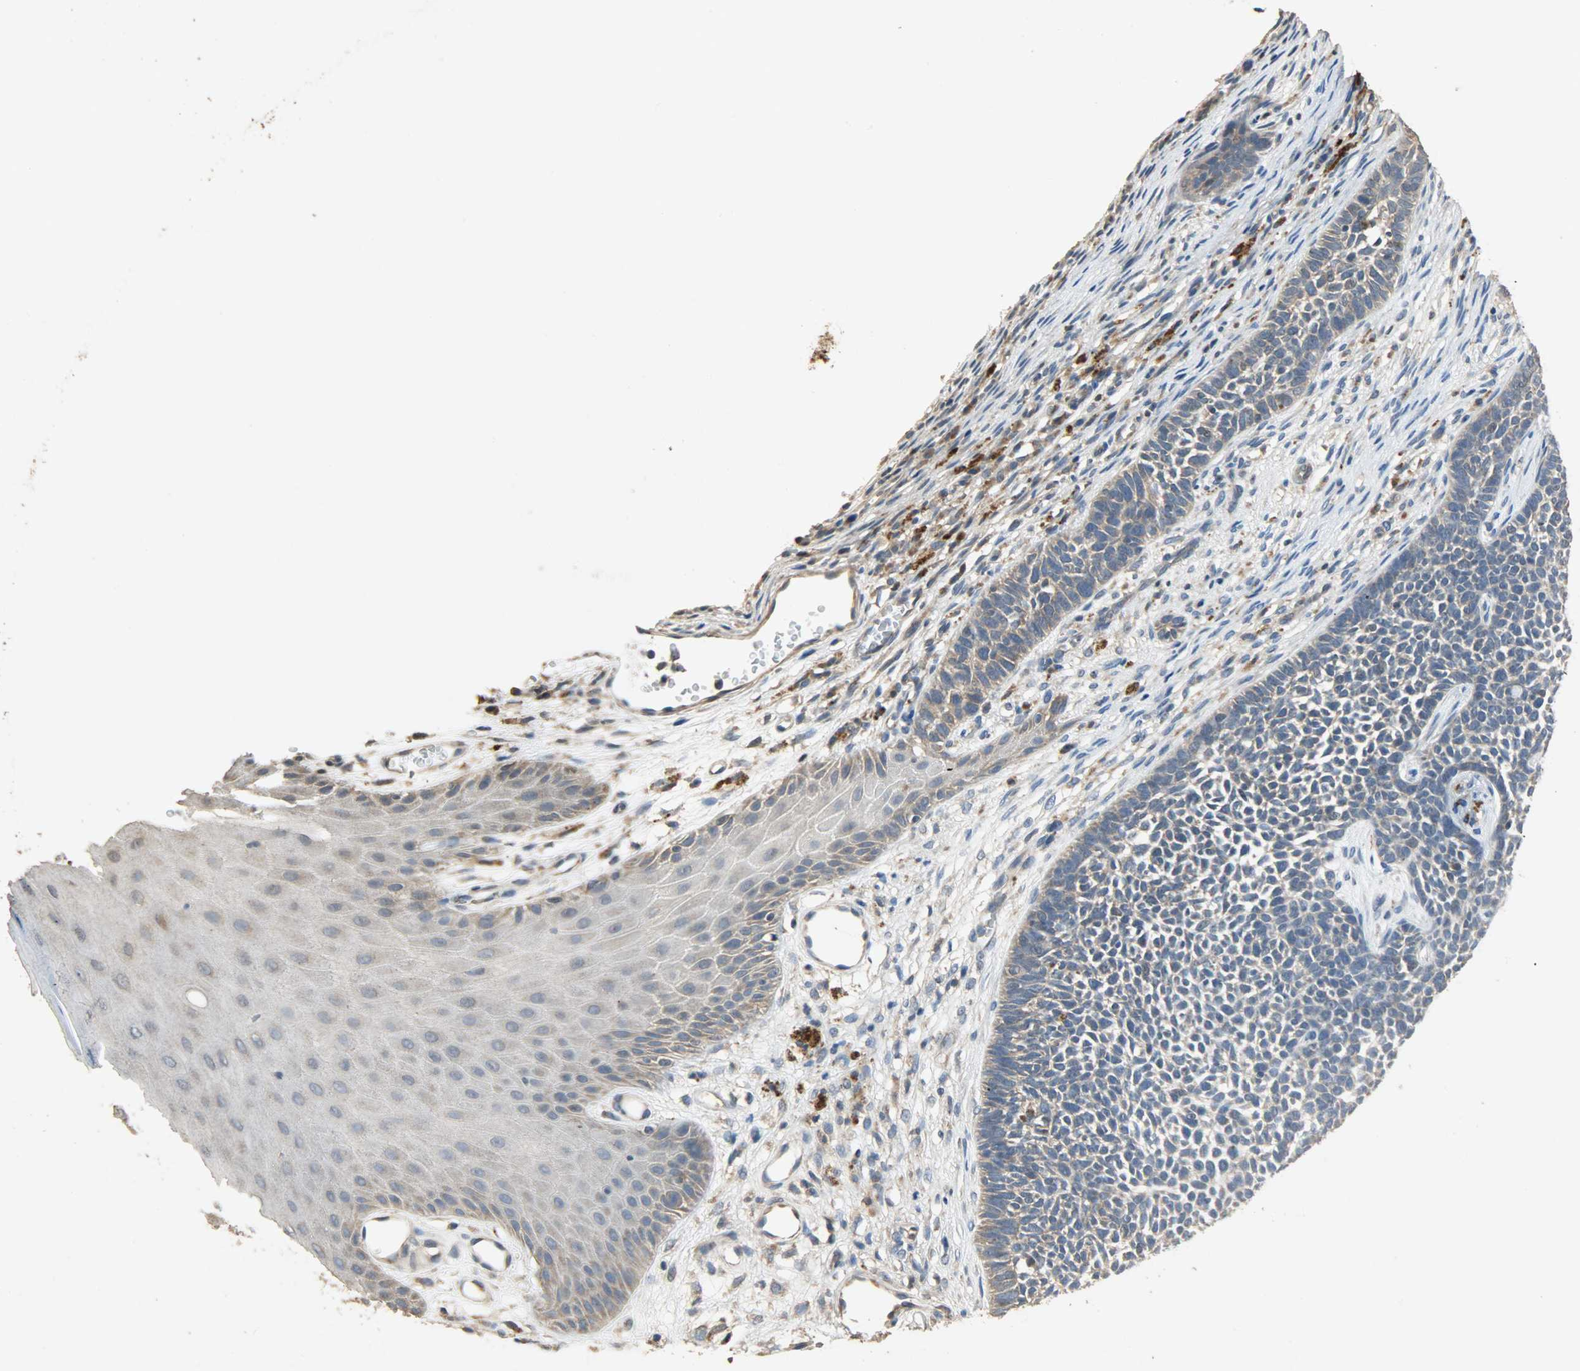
{"staining": {"intensity": "weak", "quantity": ">75%", "location": "cytoplasmic/membranous"}, "tissue": "skin cancer", "cell_type": "Tumor cells", "image_type": "cancer", "snomed": [{"axis": "morphology", "description": "Basal cell carcinoma"}, {"axis": "topography", "description": "Skin"}], "caption": "This image exhibits immunohistochemistry (IHC) staining of skin basal cell carcinoma, with low weak cytoplasmic/membranous positivity in about >75% of tumor cells.", "gene": "CDKN2C", "patient": {"sex": "female", "age": 84}}